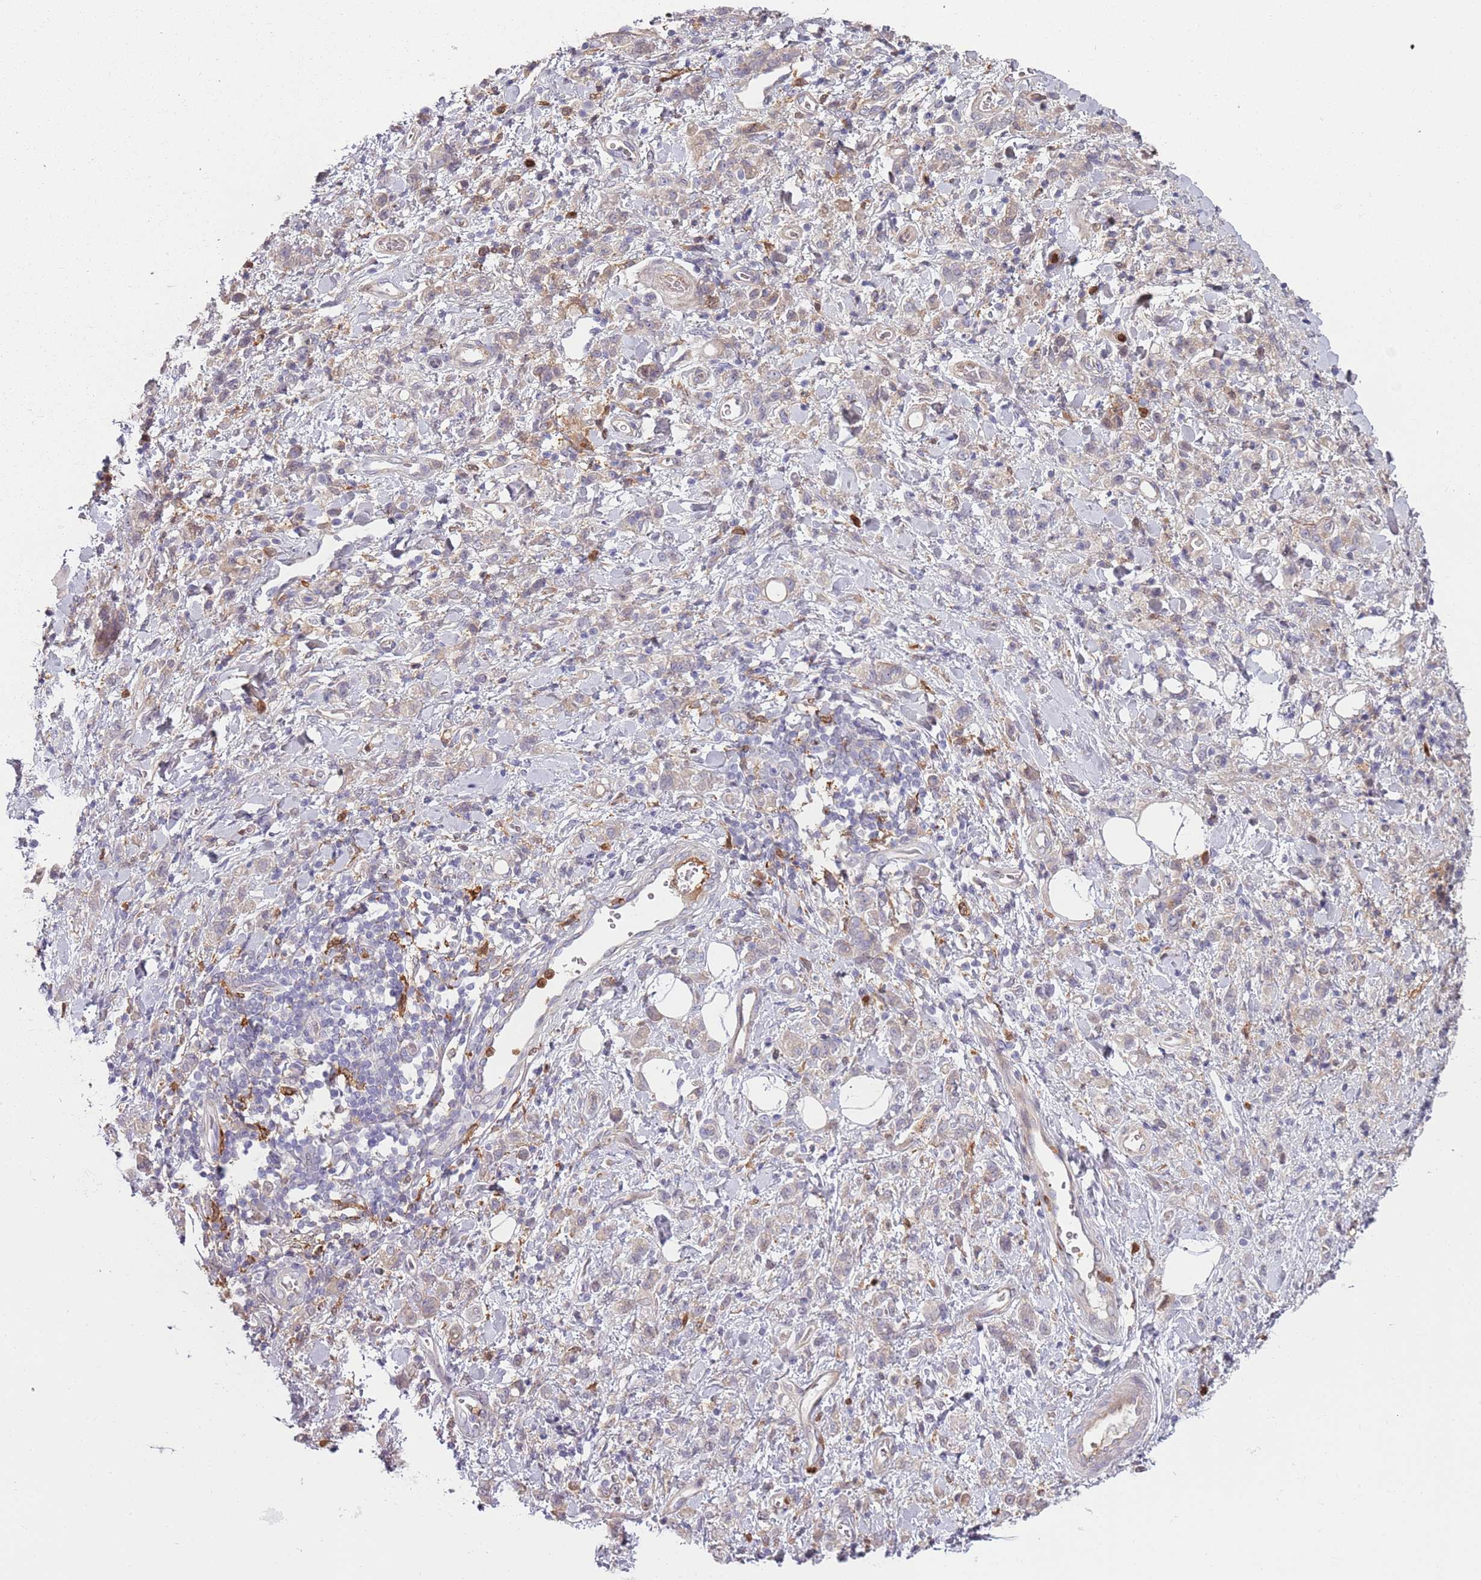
{"staining": {"intensity": "weak", "quantity": "<25%", "location": "cytoplasmic/membranous"}, "tissue": "stomach cancer", "cell_type": "Tumor cells", "image_type": "cancer", "snomed": [{"axis": "morphology", "description": "Adenocarcinoma, NOS"}, {"axis": "topography", "description": "Stomach"}], "caption": "An IHC image of stomach cancer (adenocarcinoma) is shown. There is no staining in tumor cells of stomach cancer (adenocarcinoma). (DAB (3,3'-diaminobenzidine) IHC, high magnification).", "gene": "NADK", "patient": {"sex": "male", "age": 77}}